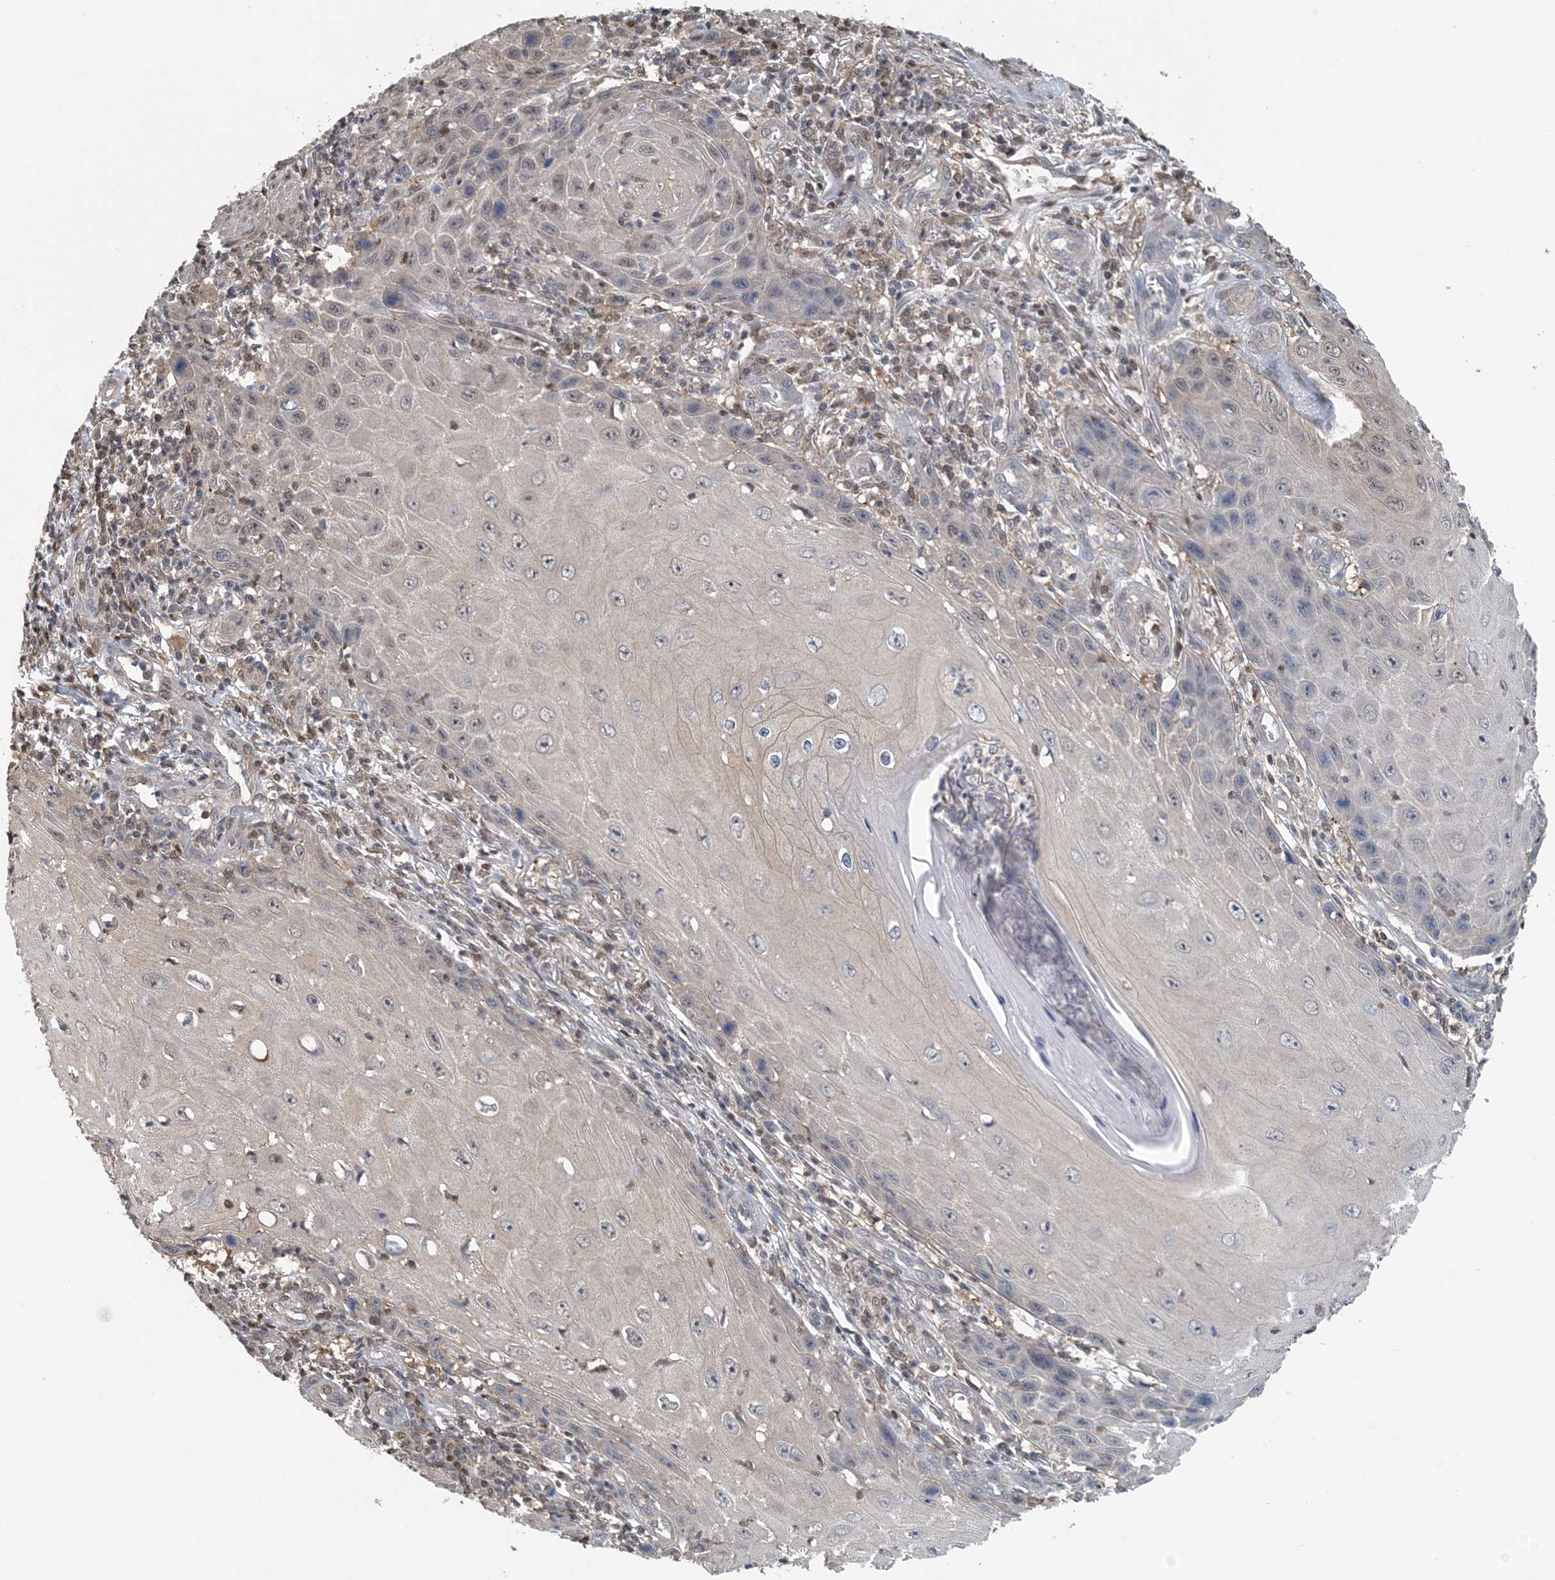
{"staining": {"intensity": "negative", "quantity": "none", "location": "none"}, "tissue": "skin cancer", "cell_type": "Tumor cells", "image_type": "cancer", "snomed": [{"axis": "morphology", "description": "Squamous cell carcinoma, NOS"}, {"axis": "topography", "description": "Skin"}], "caption": "A photomicrograph of skin cancer (squamous cell carcinoma) stained for a protein demonstrates no brown staining in tumor cells.", "gene": "HIKESHI", "patient": {"sex": "female", "age": 73}}